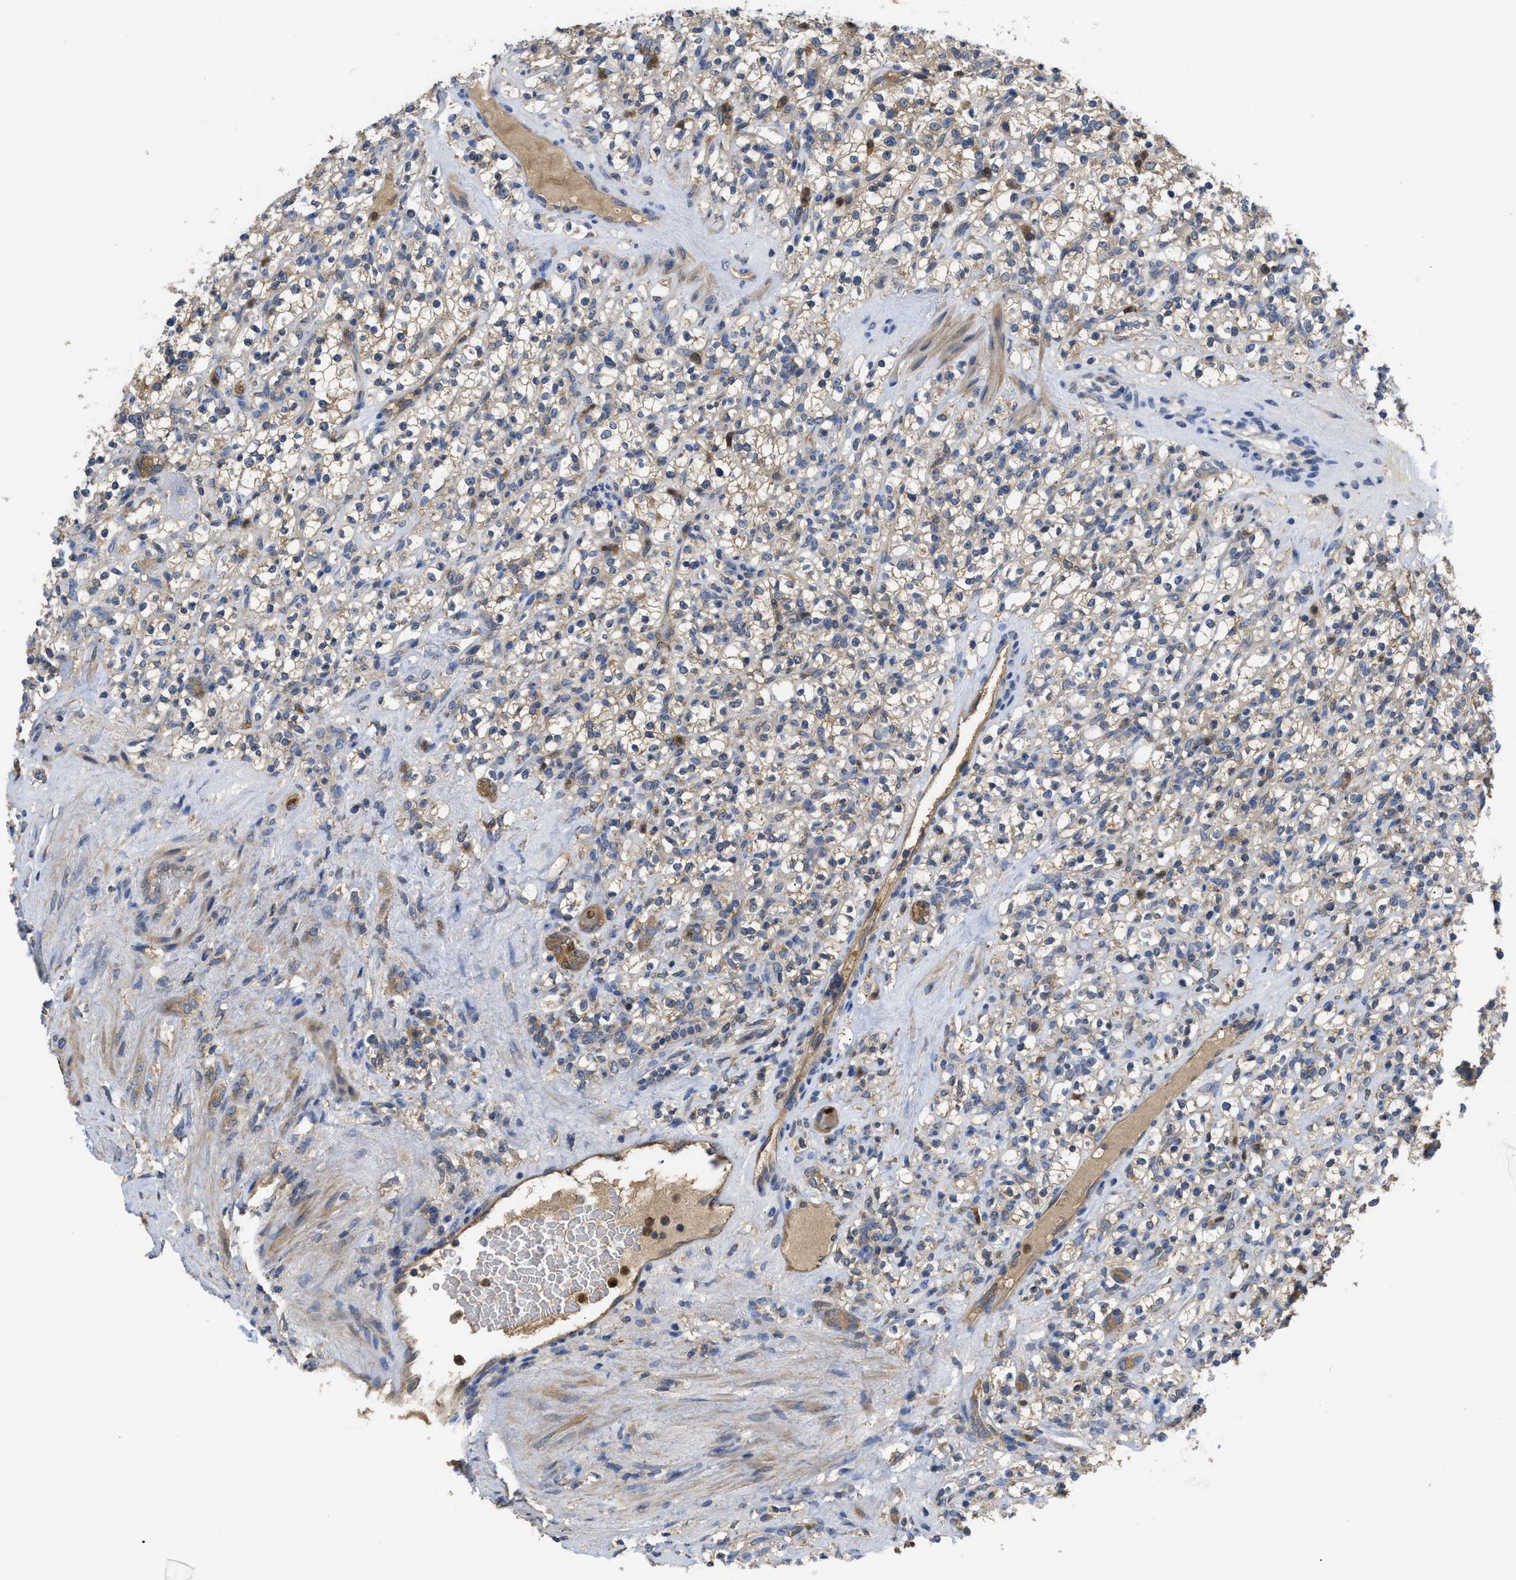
{"staining": {"intensity": "weak", "quantity": "<25%", "location": "cytoplasmic/membranous"}, "tissue": "renal cancer", "cell_type": "Tumor cells", "image_type": "cancer", "snomed": [{"axis": "morphology", "description": "Normal tissue, NOS"}, {"axis": "morphology", "description": "Adenocarcinoma, NOS"}, {"axis": "topography", "description": "Kidney"}], "caption": "A photomicrograph of renal adenocarcinoma stained for a protein reveals no brown staining in tumor cells. (DAB IHC with hematoxylin counter stain).", "gene": "RNF216", "patient": {"sex": "female", "age": 72}}